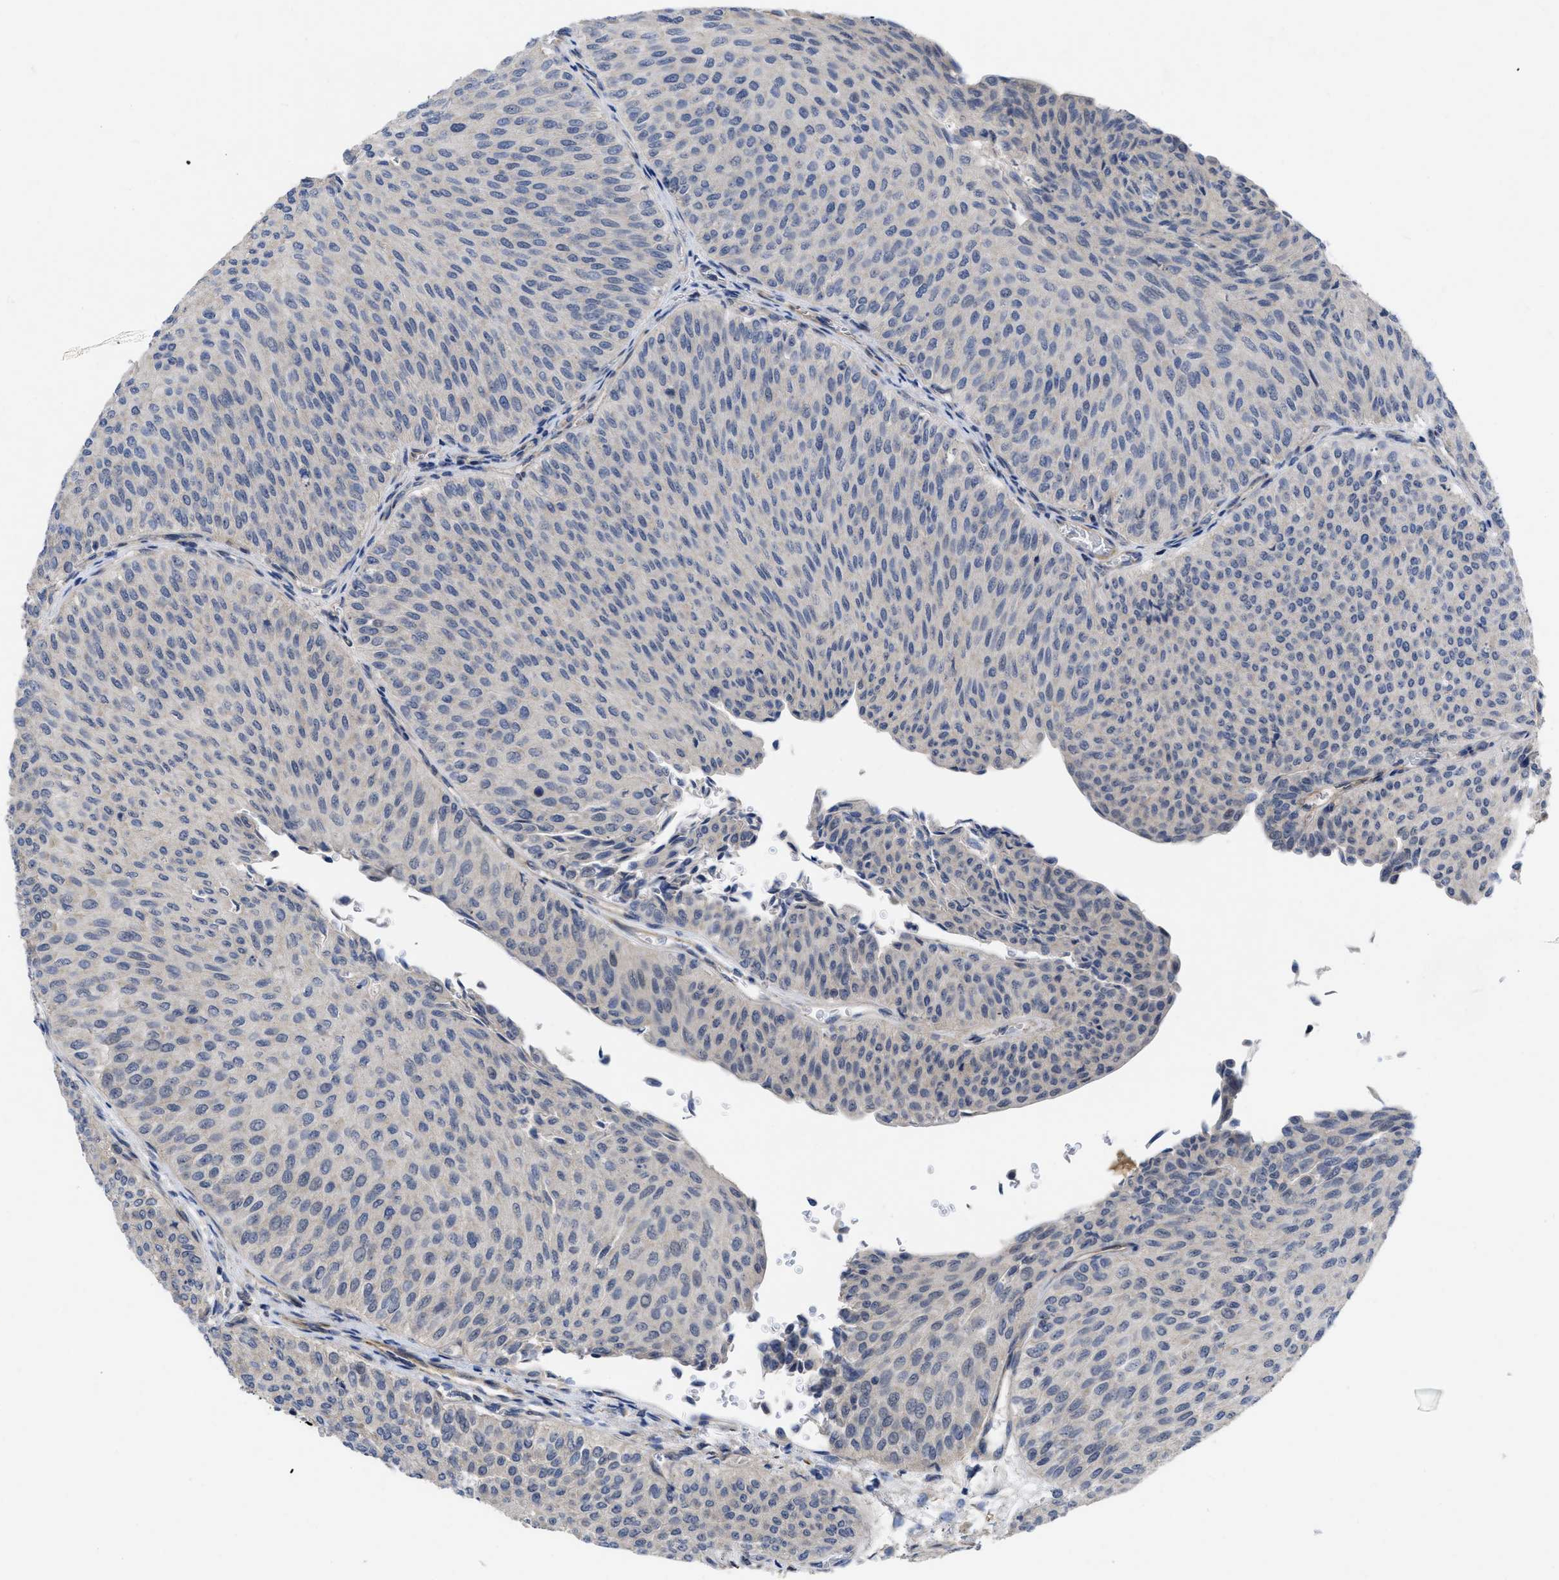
{"staining": {"intensity": "negative", "quantity": "none", "location": "none"}, "tissue": "urothelial cancer", "cell_type": "Tumor cells", "image_type": "cancer", "snomed": [{"axis": "morphology", "description": "Urothelial carcinoma, Low grade"}, {"axis": "topography", "description": "Urinary bladder"}], "caption": "IHC image of neoplastic tissue: human urothelial carcinoma (low-grade) stained with DAB displays no significant protein positivity in tumor cells. Brightfield microscopy of immunohistochemistry (IHC) stained with DAB (brown) and hematoxylin (blue), captured at high magnification.", "gene": "ARHGEF26", "patient": {"sex": "male", "age": 78}}